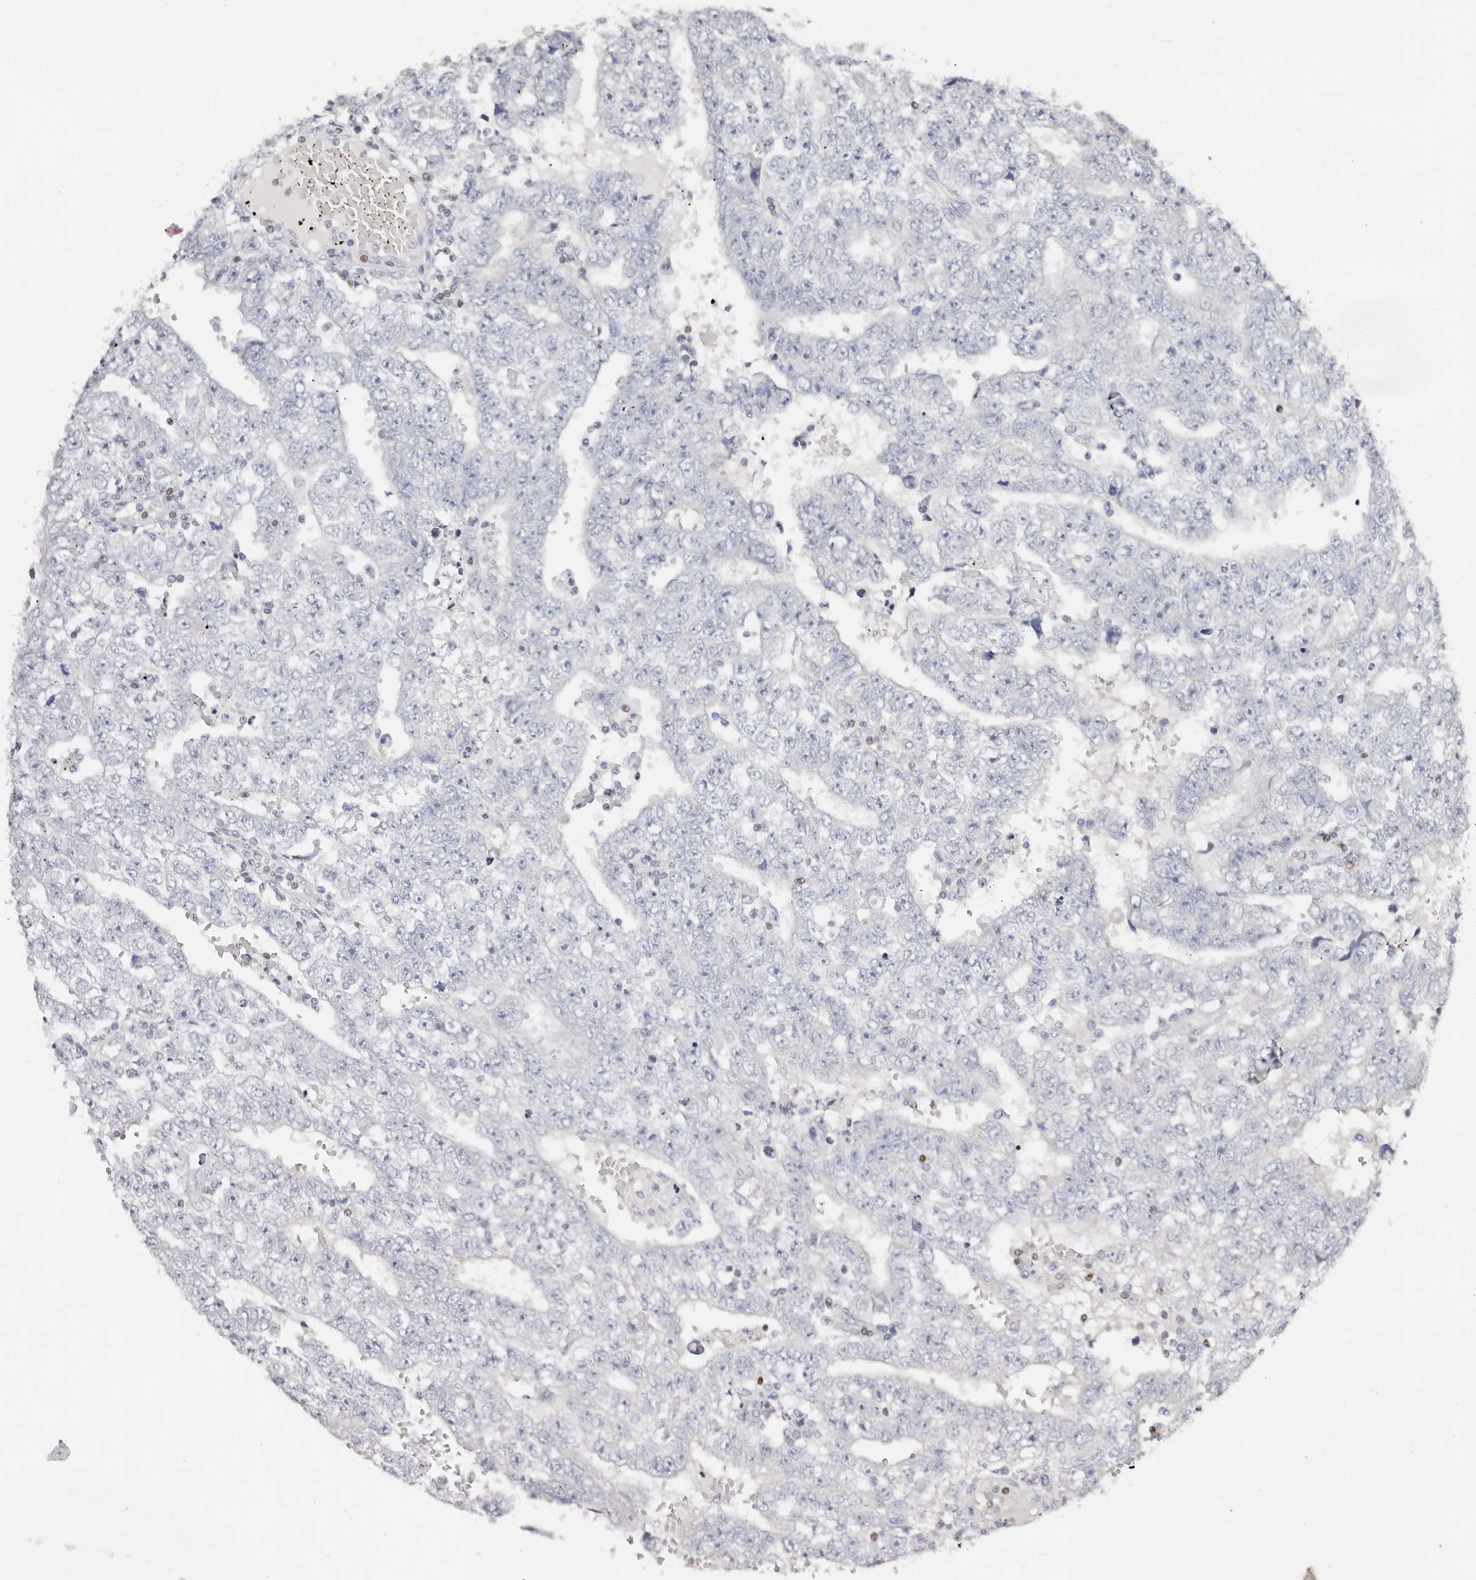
{"staining": {"intensity": "negative", "quantity": "none", "location": "none"}, "tissue": "testis cancer", "cell_type": "Tumor cells", "image_type": "cancer", "snomed": [{"axis": "morphology", "description": "Carcinoma, Embryonal, NOS"}, {"axis": "topography", "description": "Testis"}], "caption": "There is no significant staining in tumor cells of testis embryonal carcinoma.", "gene": "IQGAP3", "patient": {"sex": "male", "age": 25}}